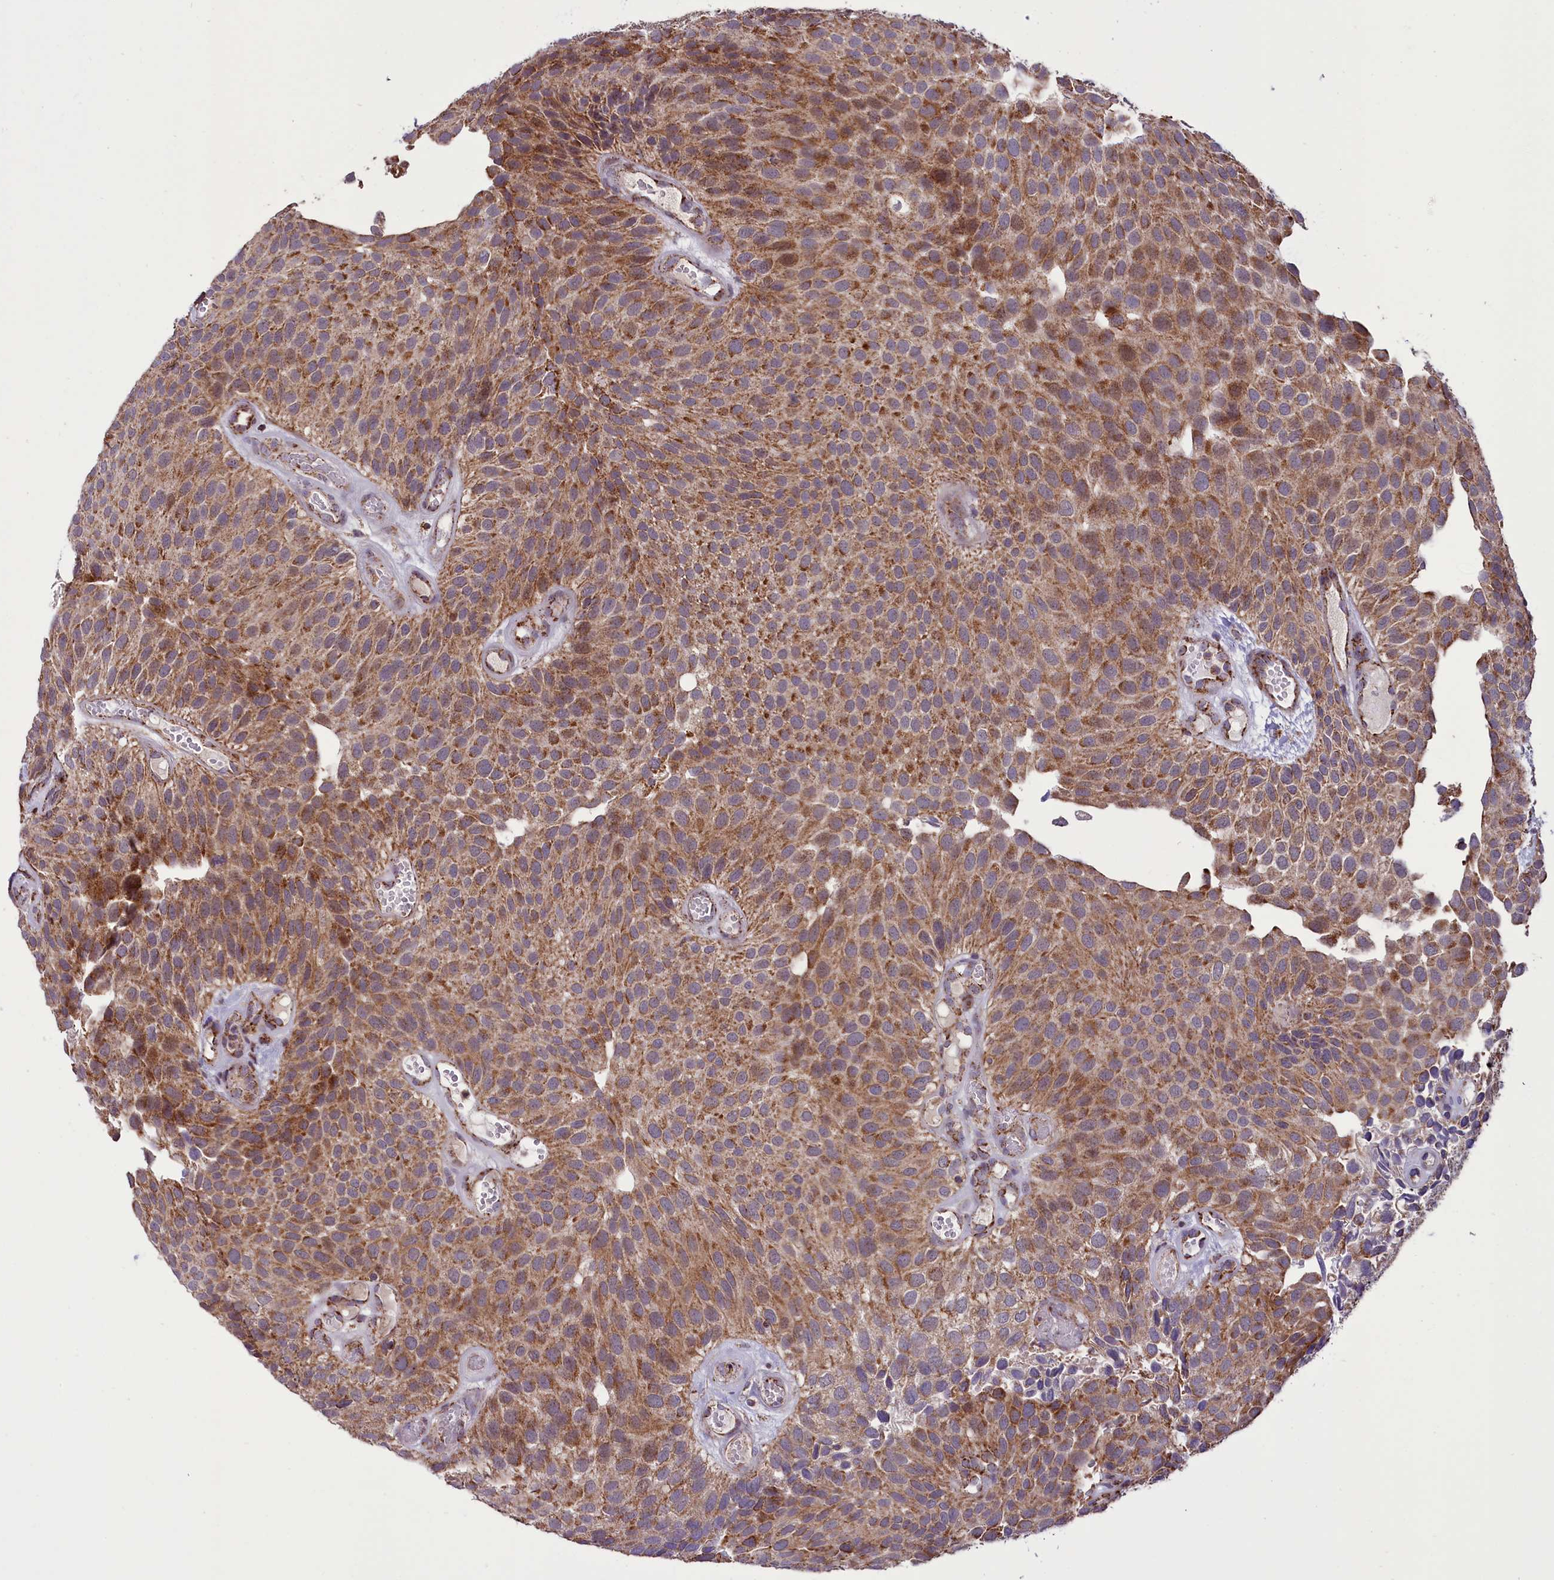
{"staining": {"intensity": "moderate", "quantity": ">75%", "location": "cytoplasmic/membranous"}, "tissue": "urothelial cancer", "cell_type": "Tumor cells", "image_type": "cancer", "snomed": [{"axis": "morphology", "description": "Urothelial carcinoma, Low grade"}, {"axis": "topography", "description": "Urinary bladder"}], "caption": "Moderate cytoplasmic/membranous protein positivity is present in approximately >75% of tumor cells in urothelial carcinoma (low-grade). (DAB IHC, brown staining for protein, blue staining for nuclei).", "gene": "GLRX5", "patient": {"sex": "male", "age": 89}}